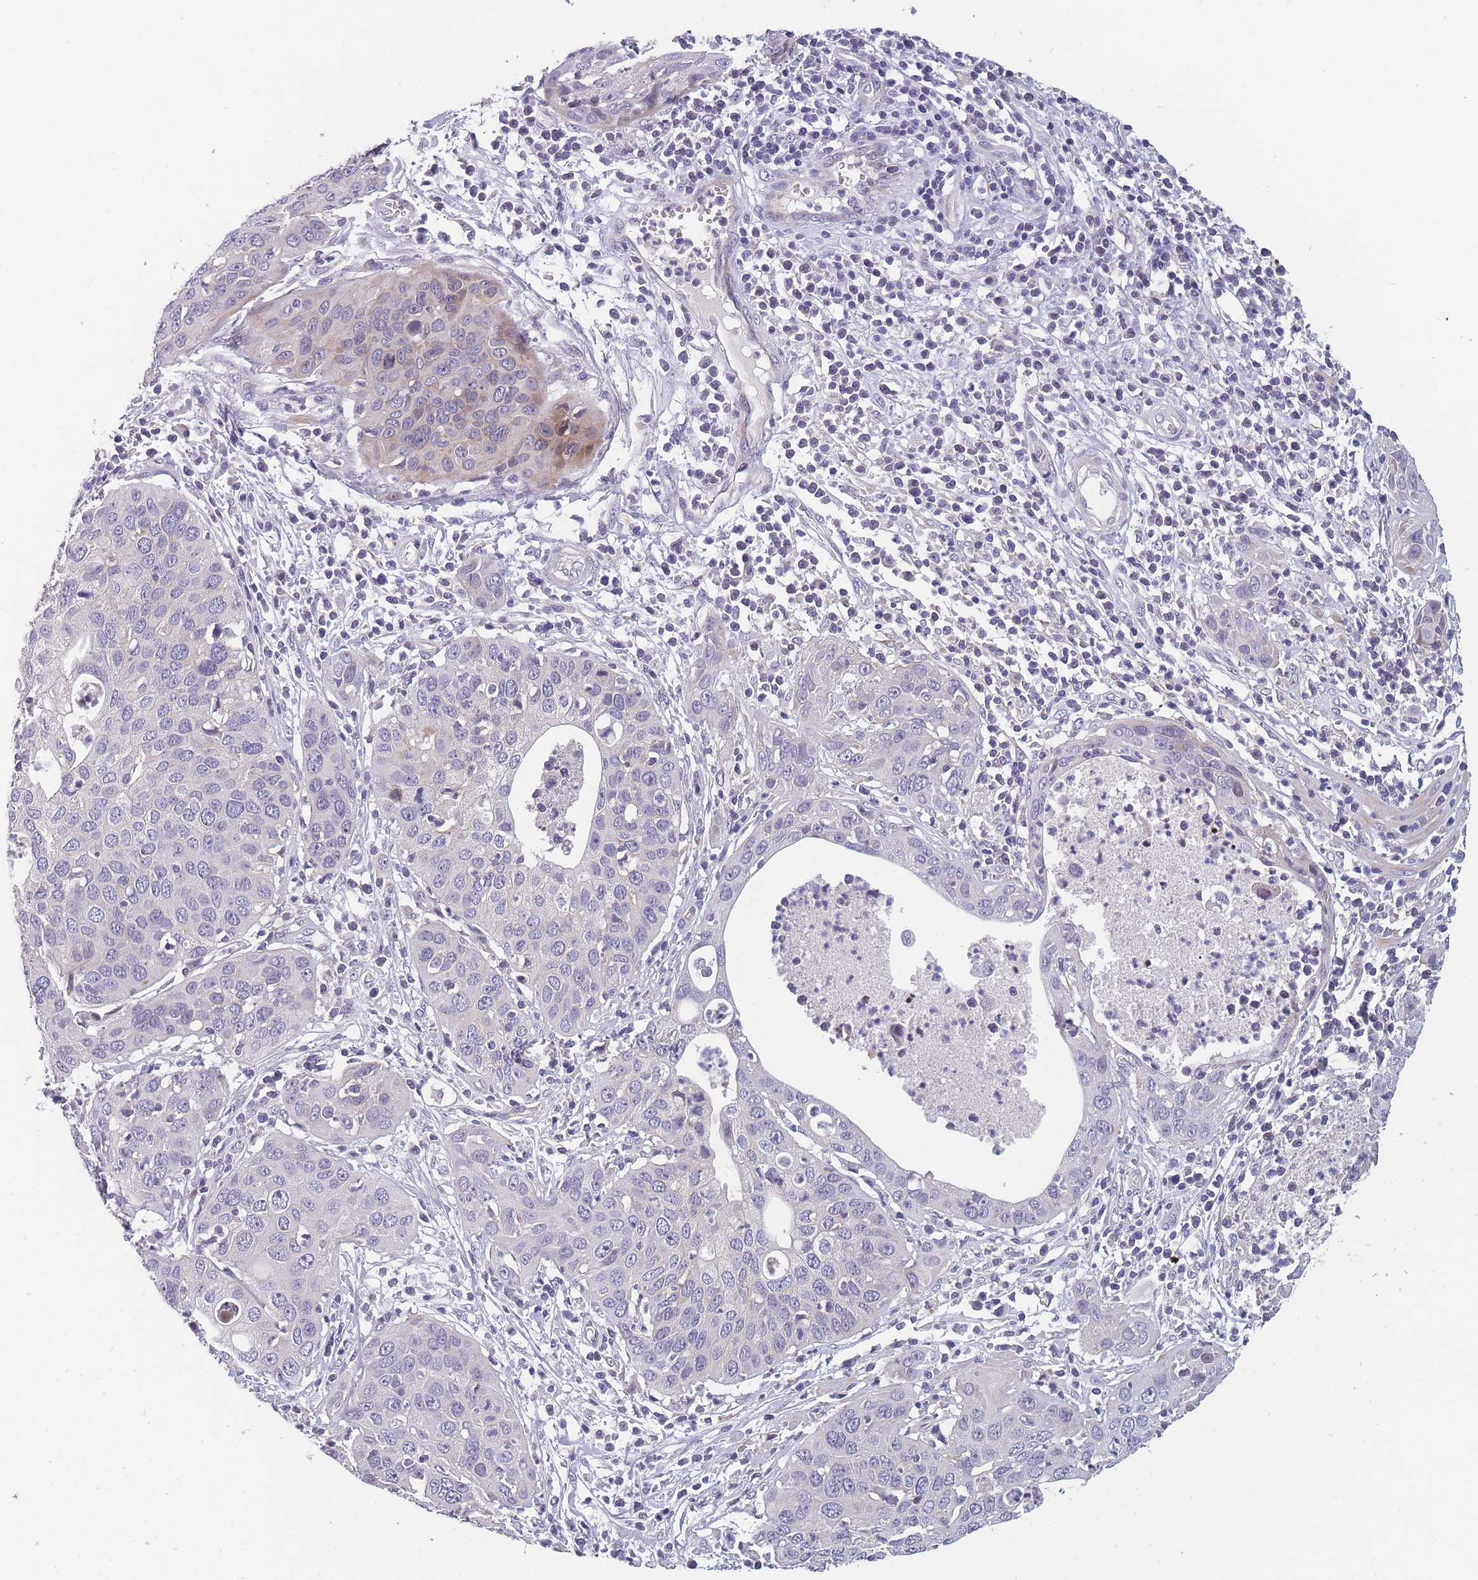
{"staining": {"intensity": "negative", "quantity": "none", "location": "none"}, "tissue": "cervical cancer", "cell_type": "Tumor cells", "image_type": "cancer", "snomed": [{"axis": "morphology", "description": "Squamous cell carcinoma, NOS"}, {"axis": "topography", "description": "Cervix"}], "caption": "Immunohistochemical staining of human cervical cancer displays no significant expression in tumor cells. The staining is performed using DAB brown chromogen with nuclei counter-stained in using hematoxylin.", "gene": "FAM83F", "patient": {"sex": "female", "age": 36}}